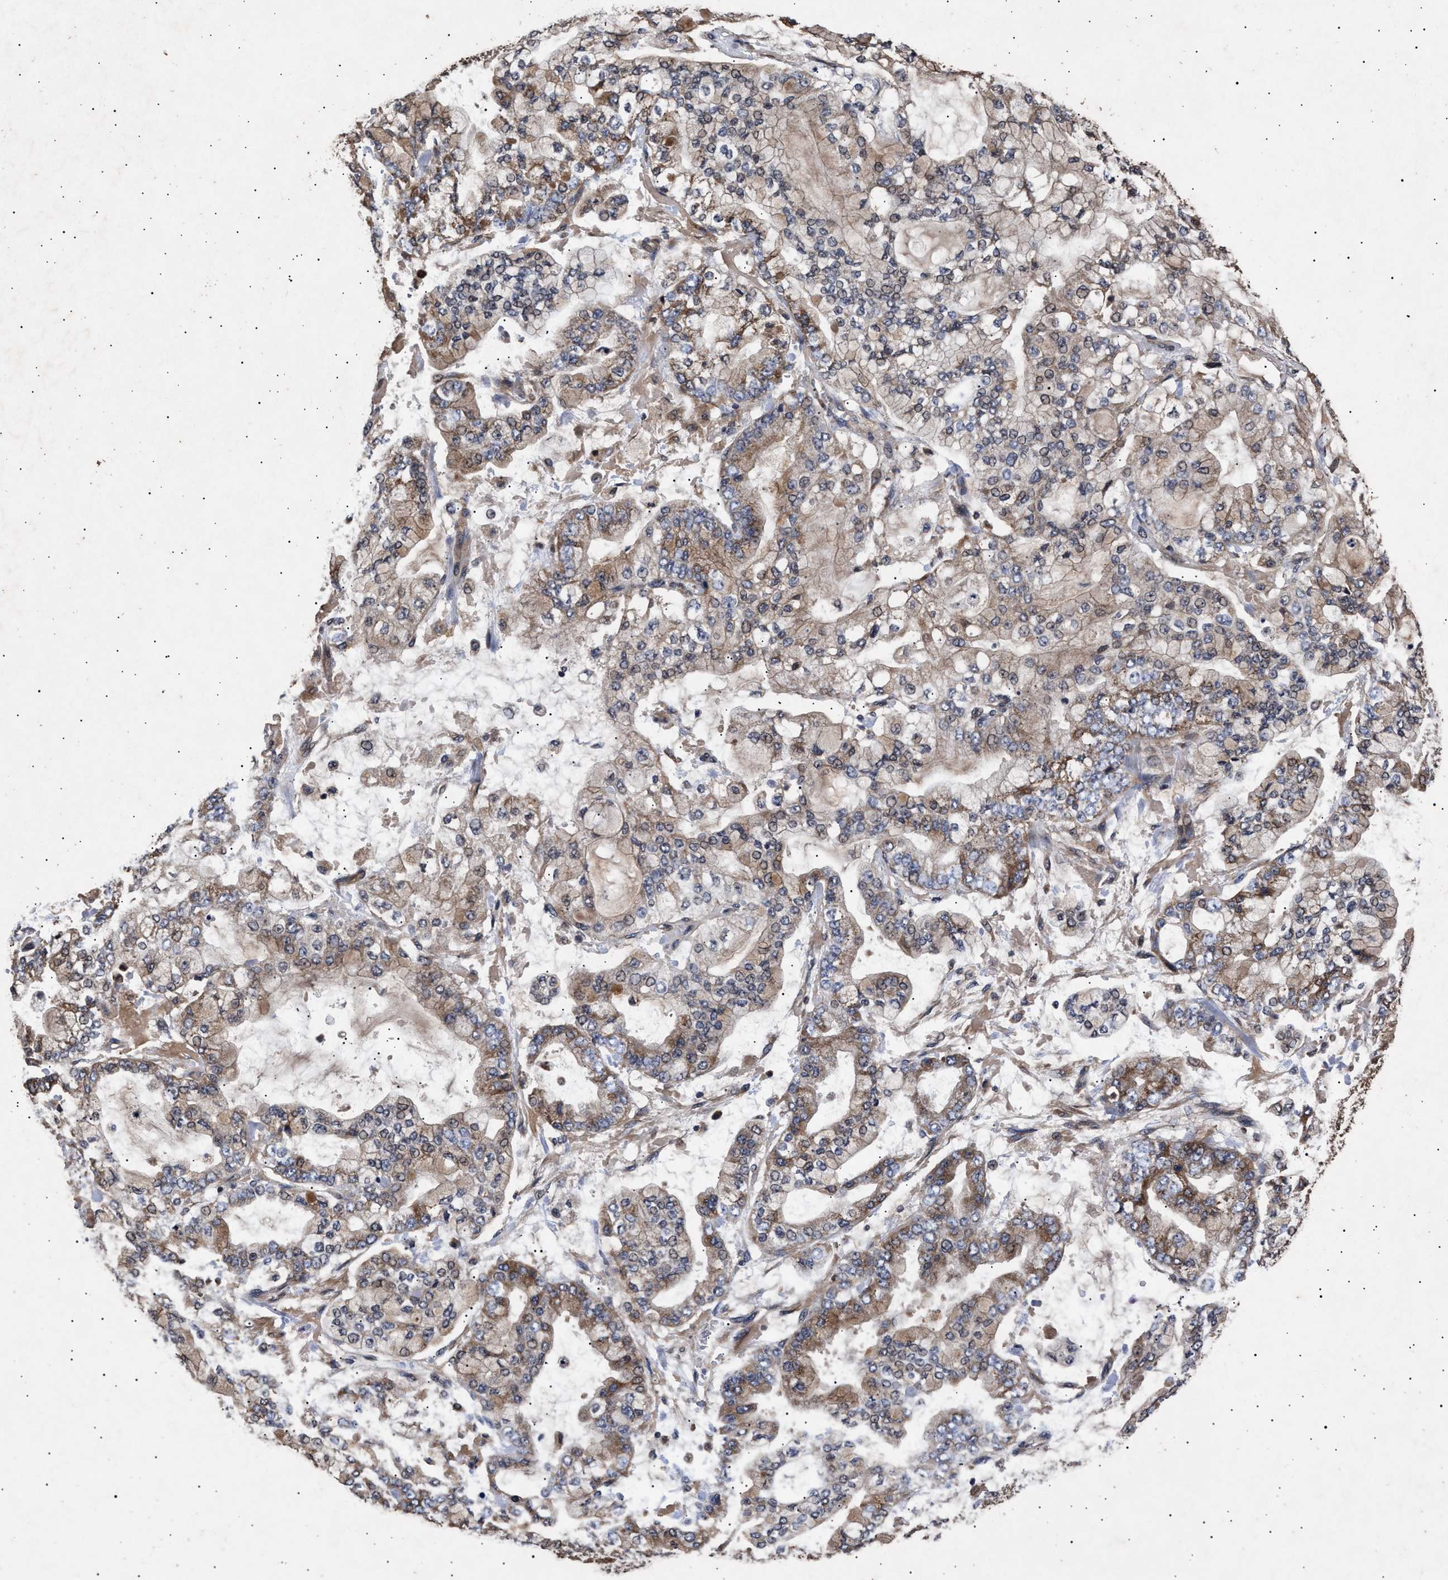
{"staining": {"intensity": "moderate", "quantity": ">75%", "location": "cytoplasmic/membranous"}, "tissue": "stomach cancer", "cell_type": "Tumor cells", "image_type": "cancer", "snomed": [{"axis": "morphology", "description": "Normal tissue, NOS"}, {"axis": "morphology", "description": "Adenocarcinoma, NOS"}, {"axis": "topography", "description": "Stomach, upper"}, {"axis": "topography", "description": "Stomach"}], "caption": "Stomach cancer (adenocarcinoma) tissue demonstrates moderate cytoplasmic/membranous expression in approximately >75% of tumor cells, visualized by immunohistochemistry.", "gene": "ITGB5", "patient": {"sex": "male", "age": 76}}